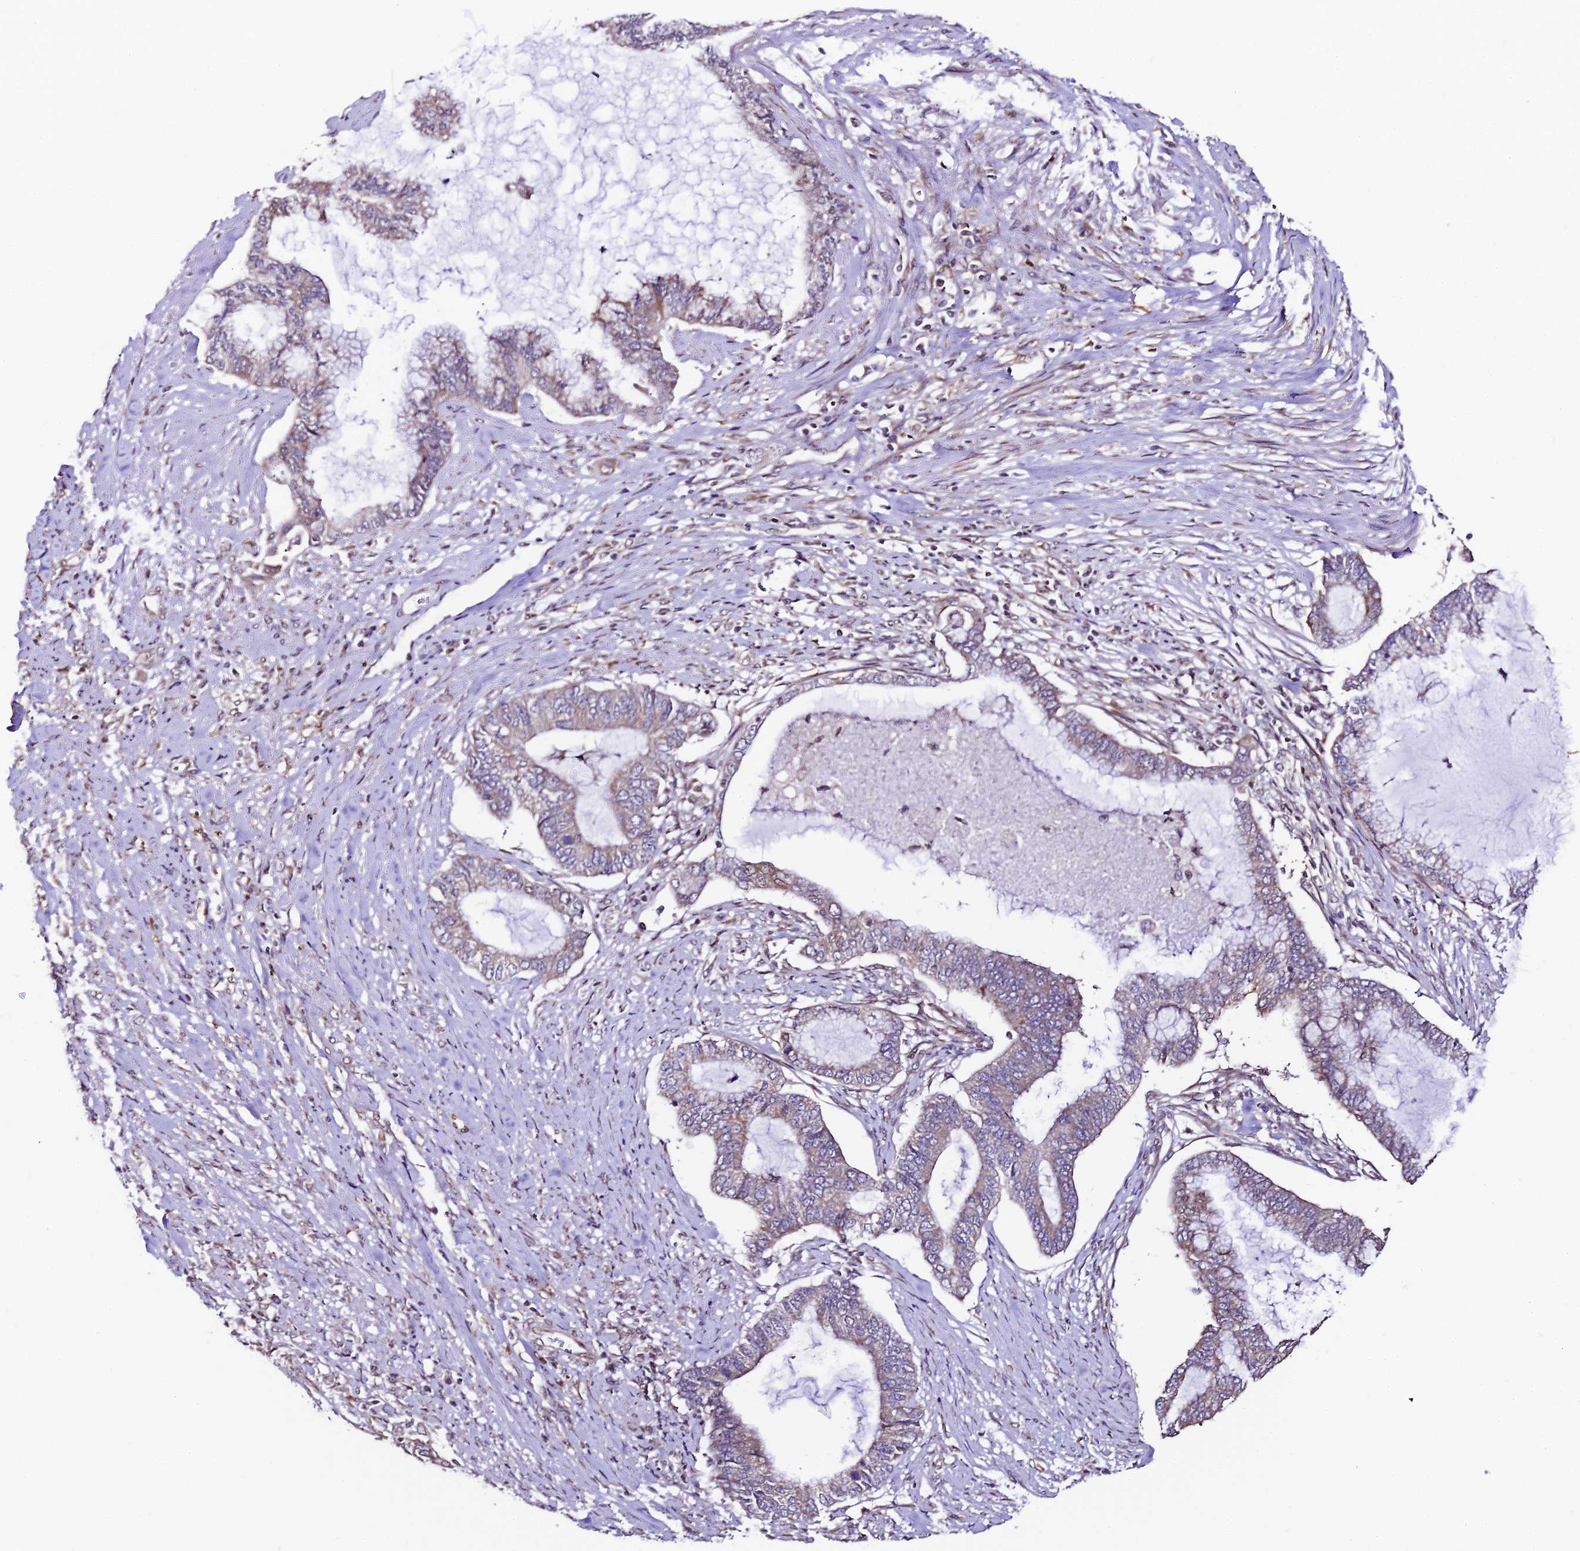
{"staining": {"intensity": "negative", "quantity": "none", "location": "none"}, "tissue": "endometrial cancer", "cell_type": "Tumor cells", "image_type": "cancer", "snomed": [{"axis": "morphology", "description": "Adenocarcinoma, NOS"}, {"axis": "topography", "description": "Endometrium"}], "caption": "Tumor cells are negative for brown protein staining in adenocarcinoma (endometrial). (Brightfield microscopy of DAB immunohistochemistry (IHC) at high magnification).", "gene": "TRIM22", "patient": {"sex": "female", "age": 86}}